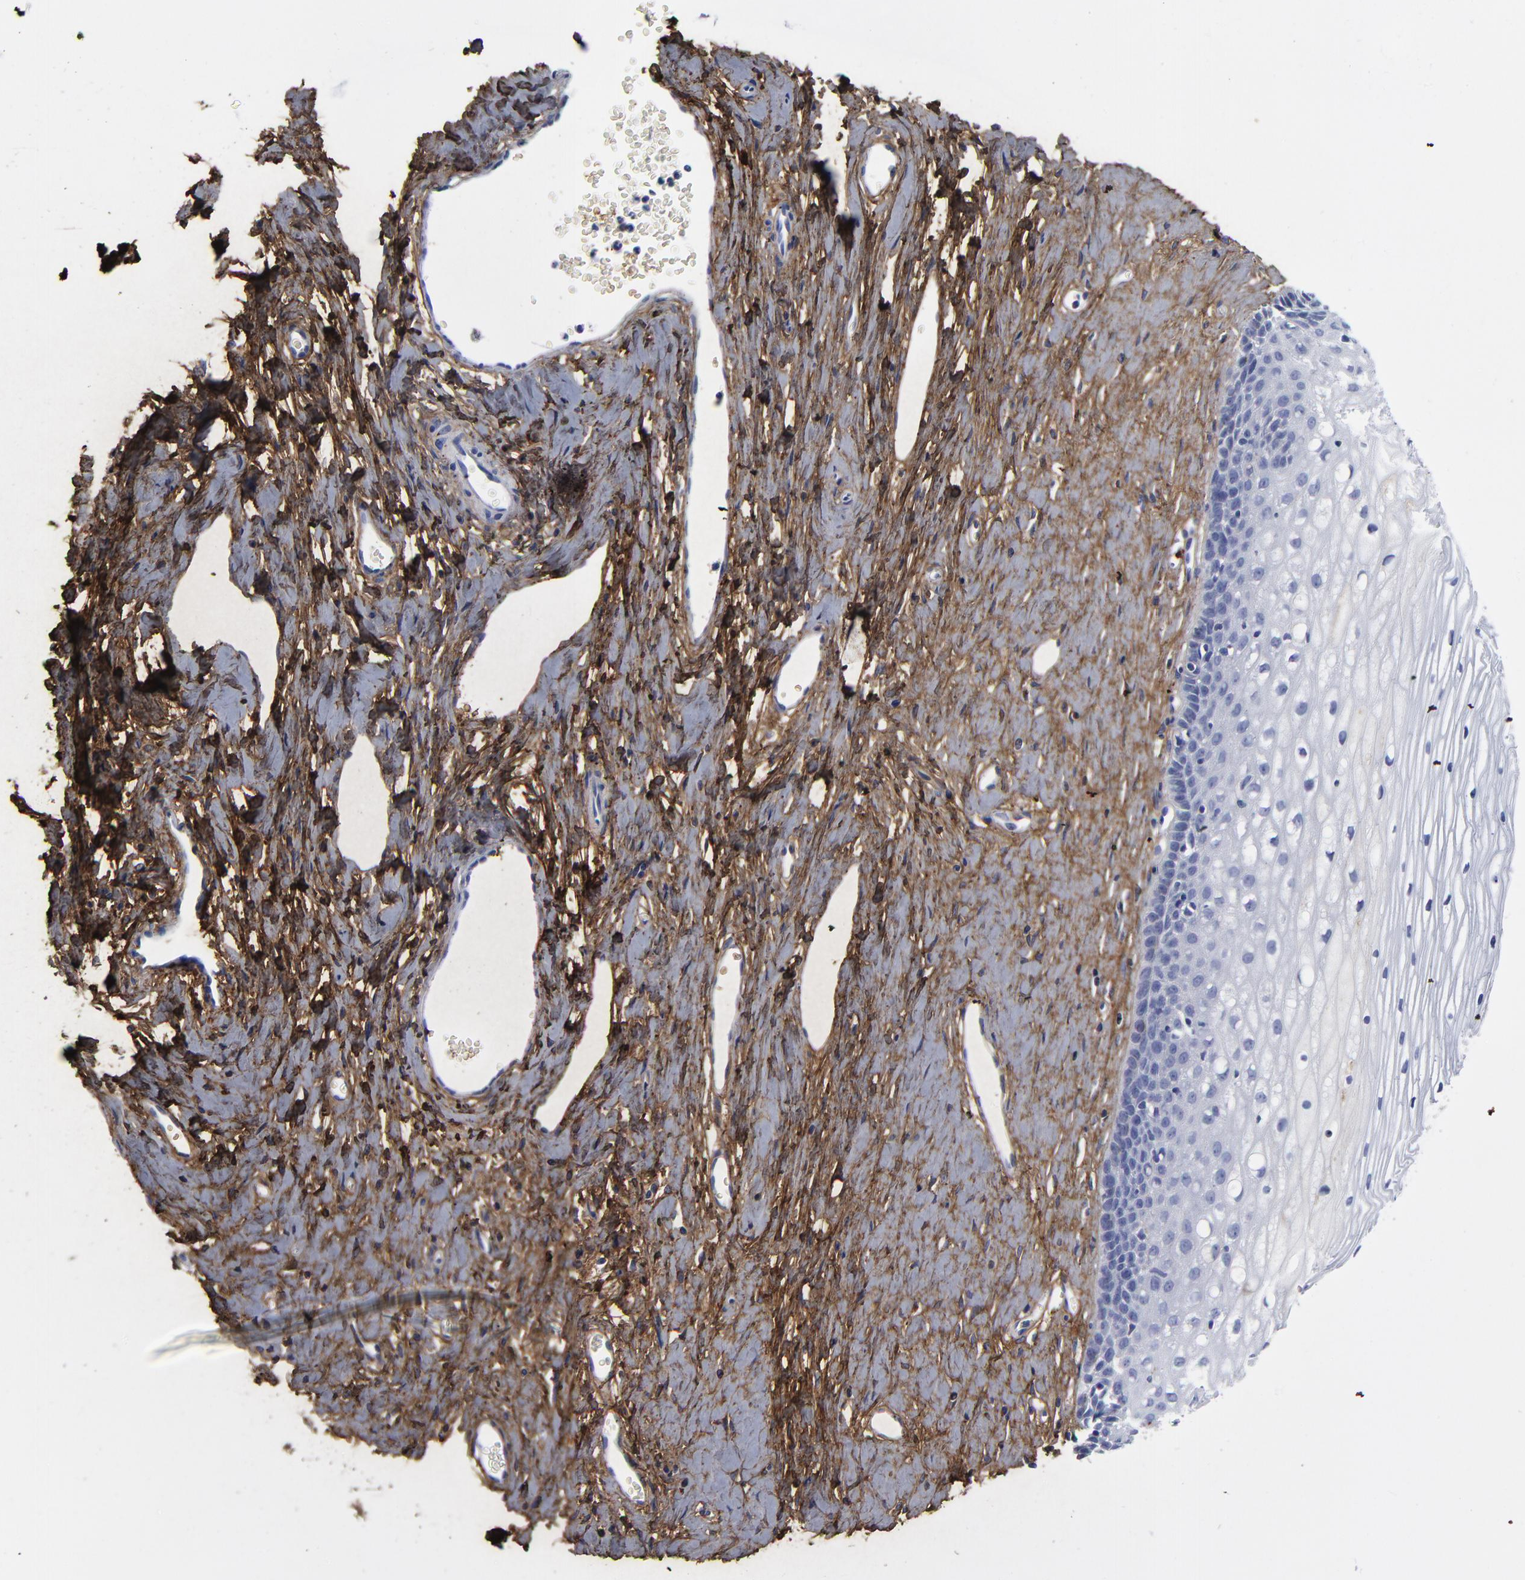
{"staining": {"intensity": "negative", "quantity": "none", "location": "none"}, "tissue": "cervix", "cell_type": "Glandular cells", "image_type": "normal", "snomed": [{"axis": "morphology", "description": "Normal tissue, NOS"}, {"axis": "topography", "description": "Cervix"}], "caption": "The micrograph demonstrates no staining of glandular cells in unremarkable cervix.", "gene": "DCN", "patient": {"sex": "female", "age": 40}}